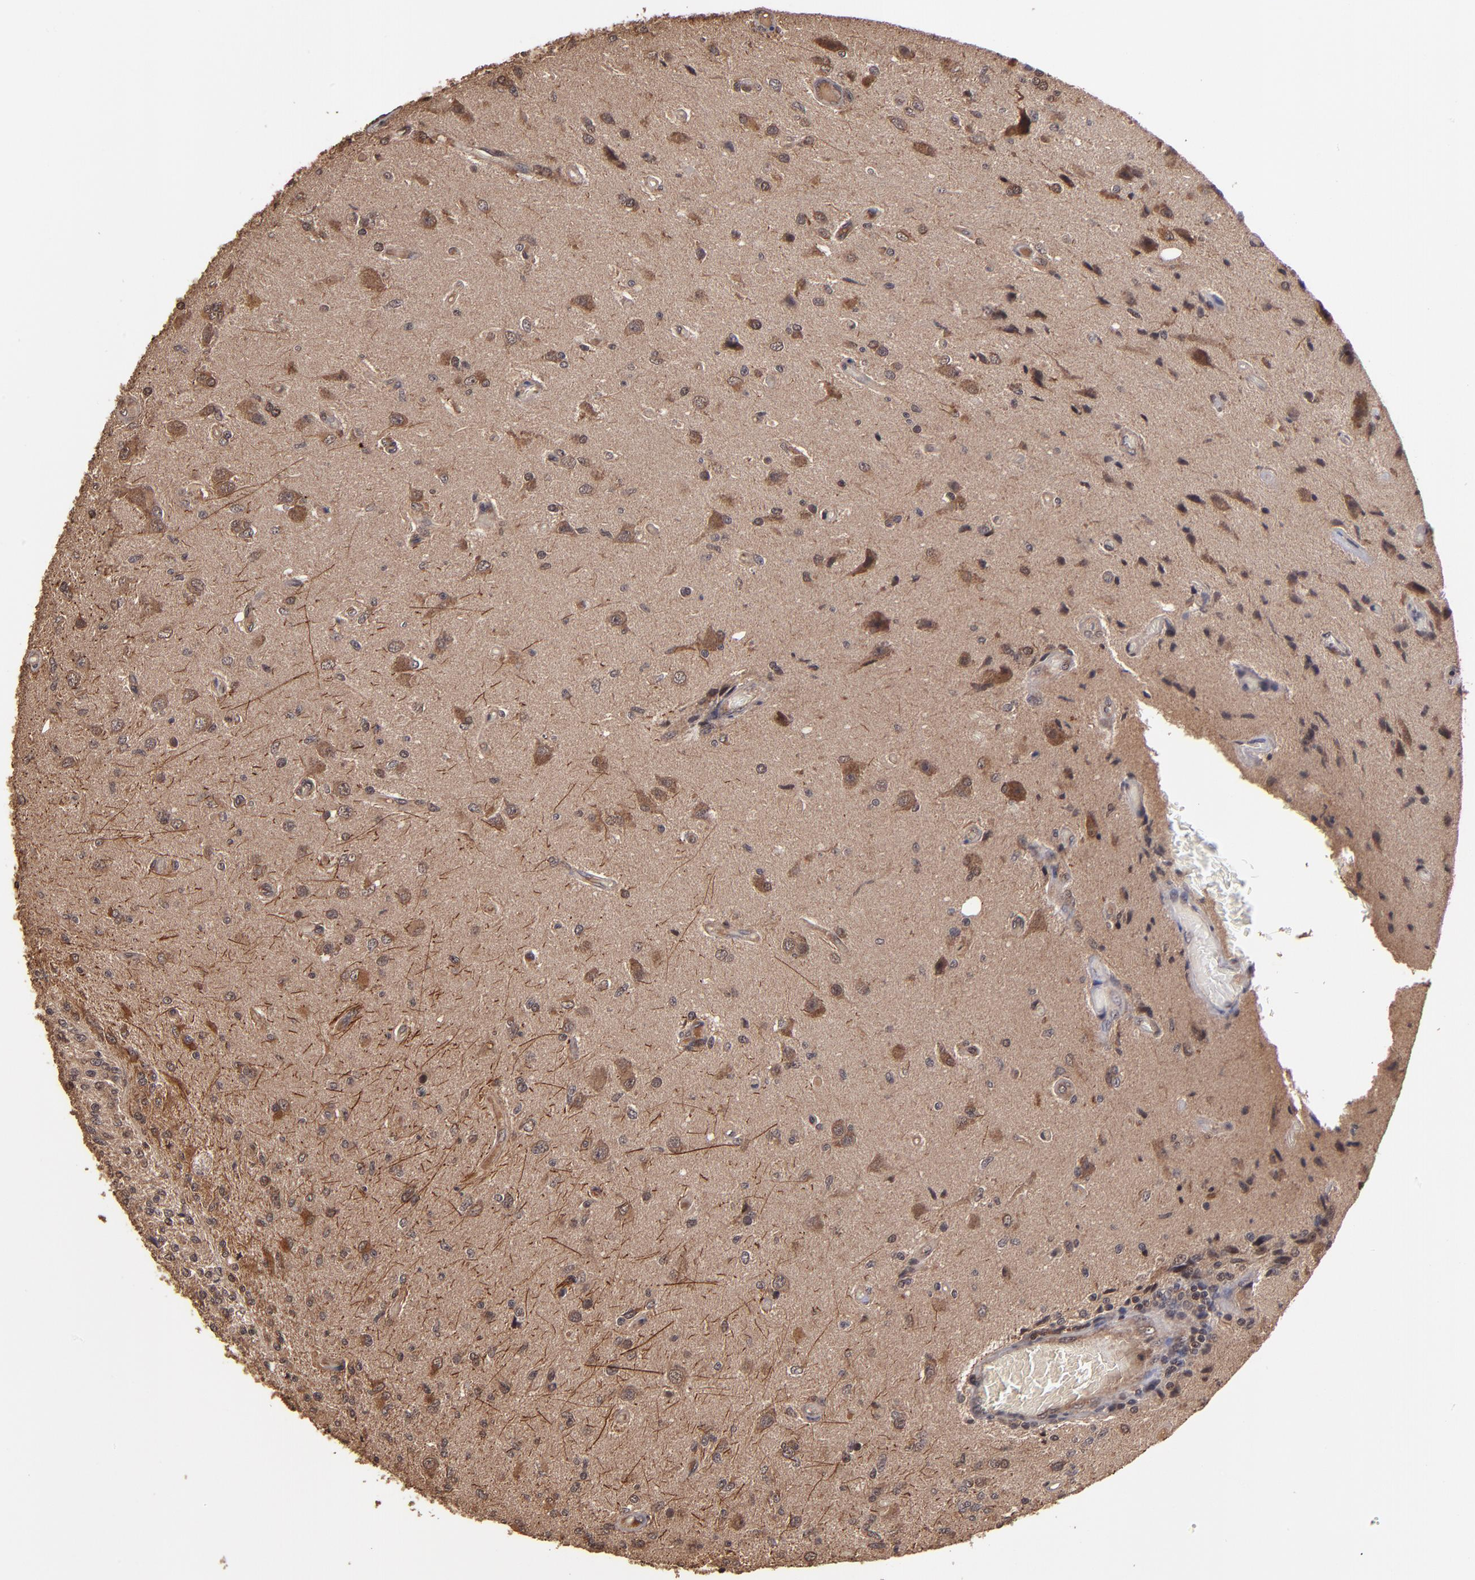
{"staining": {"intensity": "moderate", "quantity": ">75%", "location": "cytoplasmic/membranous"}, "tissue": "glioma", "cell_type": "Tumor cells", "image_type": "cancer", "snomed": [{"axis": "morphology", "description": "Normal tissue, NOS"}, {"axis": "morphology", "description": "Glioma, malignant, High grade"}, {"axis": "topography", "description": "Cerebral cortex"}], "caption": "Immunohistochemical staining of glioma exhibits medium levels of moderate cytoplasmic/membranous positivity in approximately >75% of tumor cells. (DAB IHC with brightfield microscopy, high magnification).", "gene": "NFE2L2", "patient": {"sex": "male", "age": 77}}